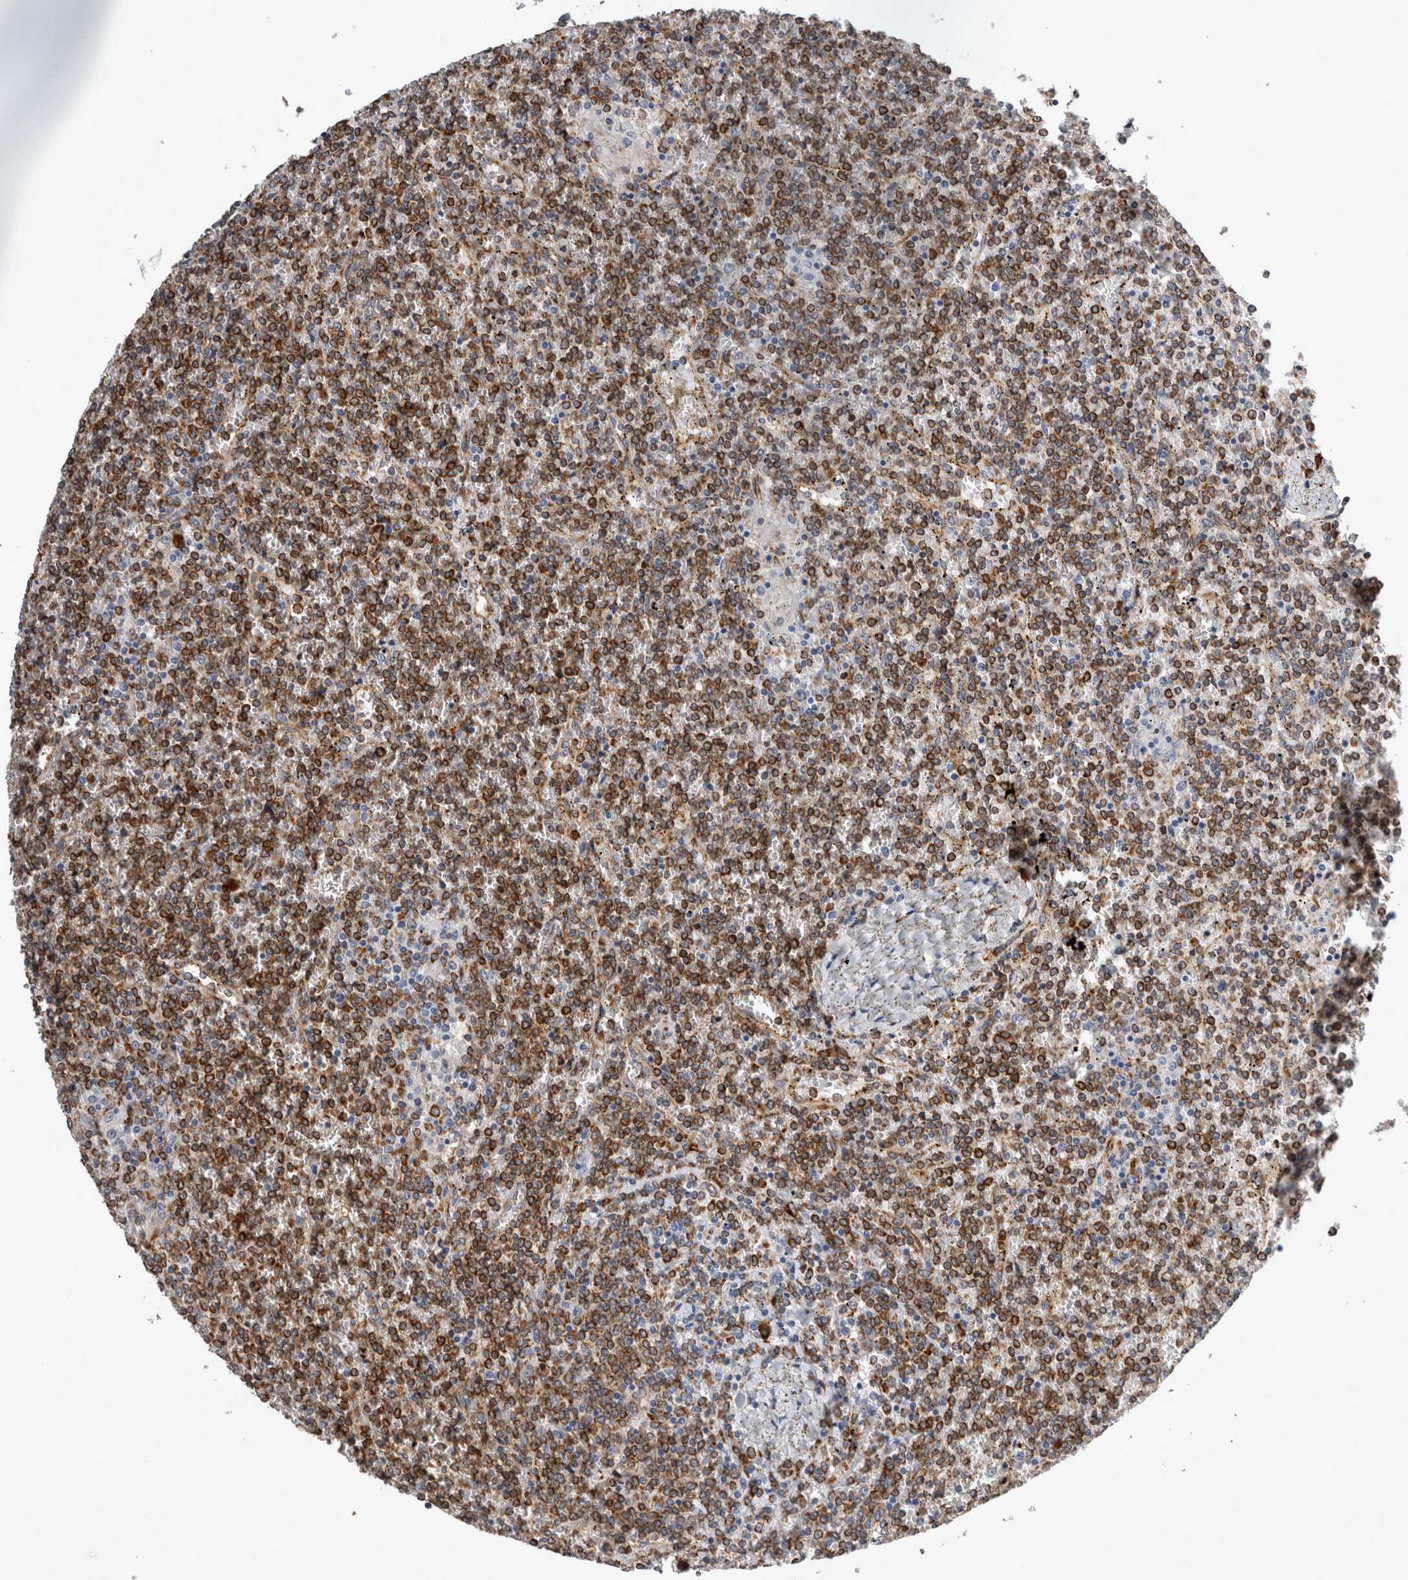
{"staining": {"intensity": "strong", "quantity": ">75%", "location": "cytoplasmic/membranous"}, "tissue": "lymphoma", "cell_type": "Tumor cells", "image_type": "cancer", "snomed": [{"axis": "morphology", "description": "Malignant lymphoma, non-Hodgkin's type, Low grade"}, {"axis": "topography", "description": "Spleen"}], "caption": "The histopathology image exhibits a brown stain indicating the presence of a protein in the cytoplasmic/membranous of tumor cells in low-grade malignant lymphoma, non-Hodgkin's type. The protein is stained brown, and the nuclei are stained in blue (DAB IHC with brightfield microscopy, high magnification).", "gene": "FHIP2B", "patient": {"sex": "female", "age": 19}}